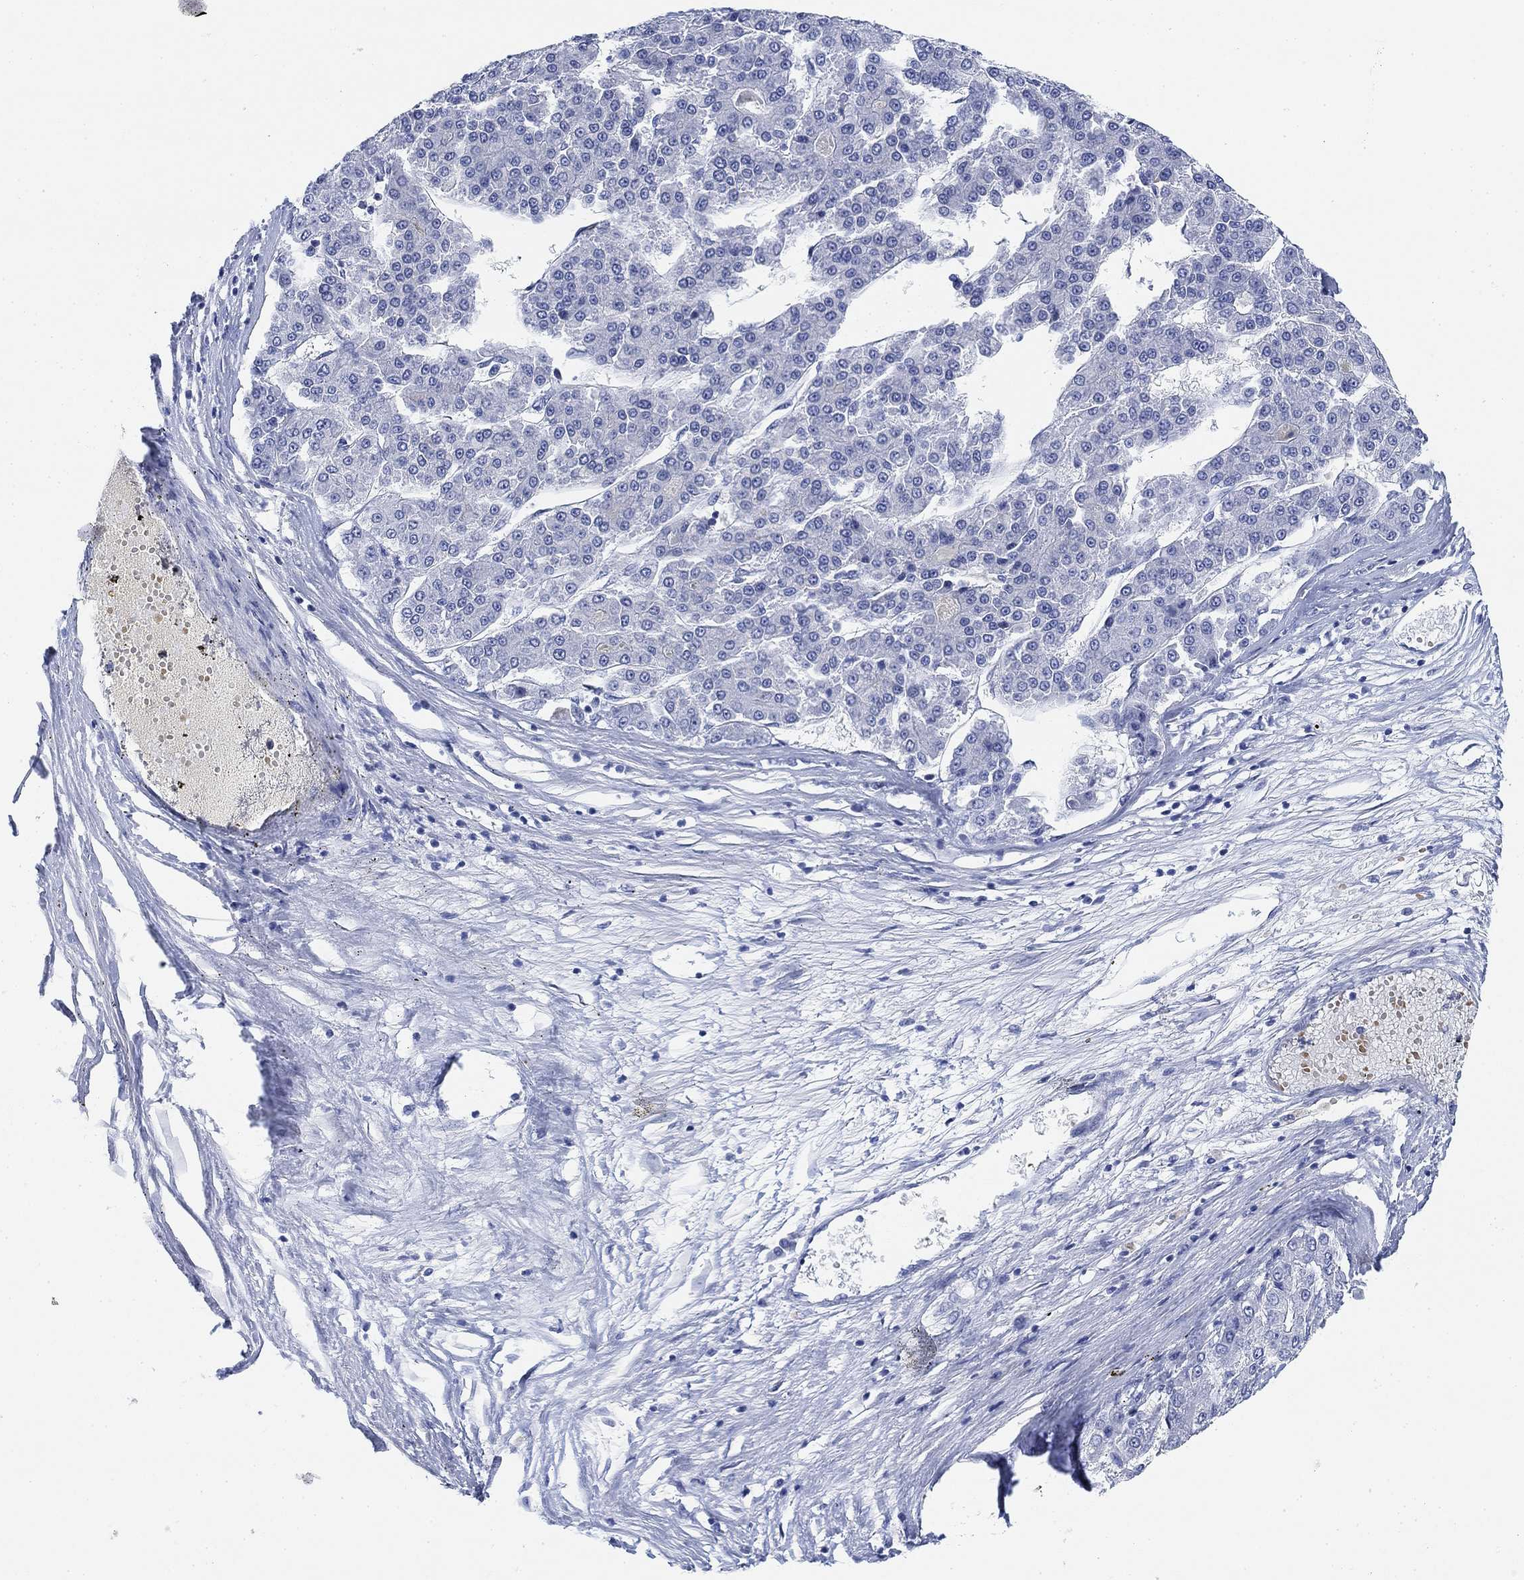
{"staining": {"intensity": "negative", "quantity": "none", "location": "none"}, "tissue": "liver cancer", "cell_type": "Tumor cells", "image_type": "cancer", "snomed": [{"axis": "morphology", "description": "Carcinoma, Hepatocellular, NOS"}, {"axis": "topography", "description": "Liver"}], "caption": "Histopathology image shows no protein positivity in tumor cells of hepatocellular carcinoma (liver) tissue.", "gene": "PAX6", "patient": {"sex": "male", "age": 70}}